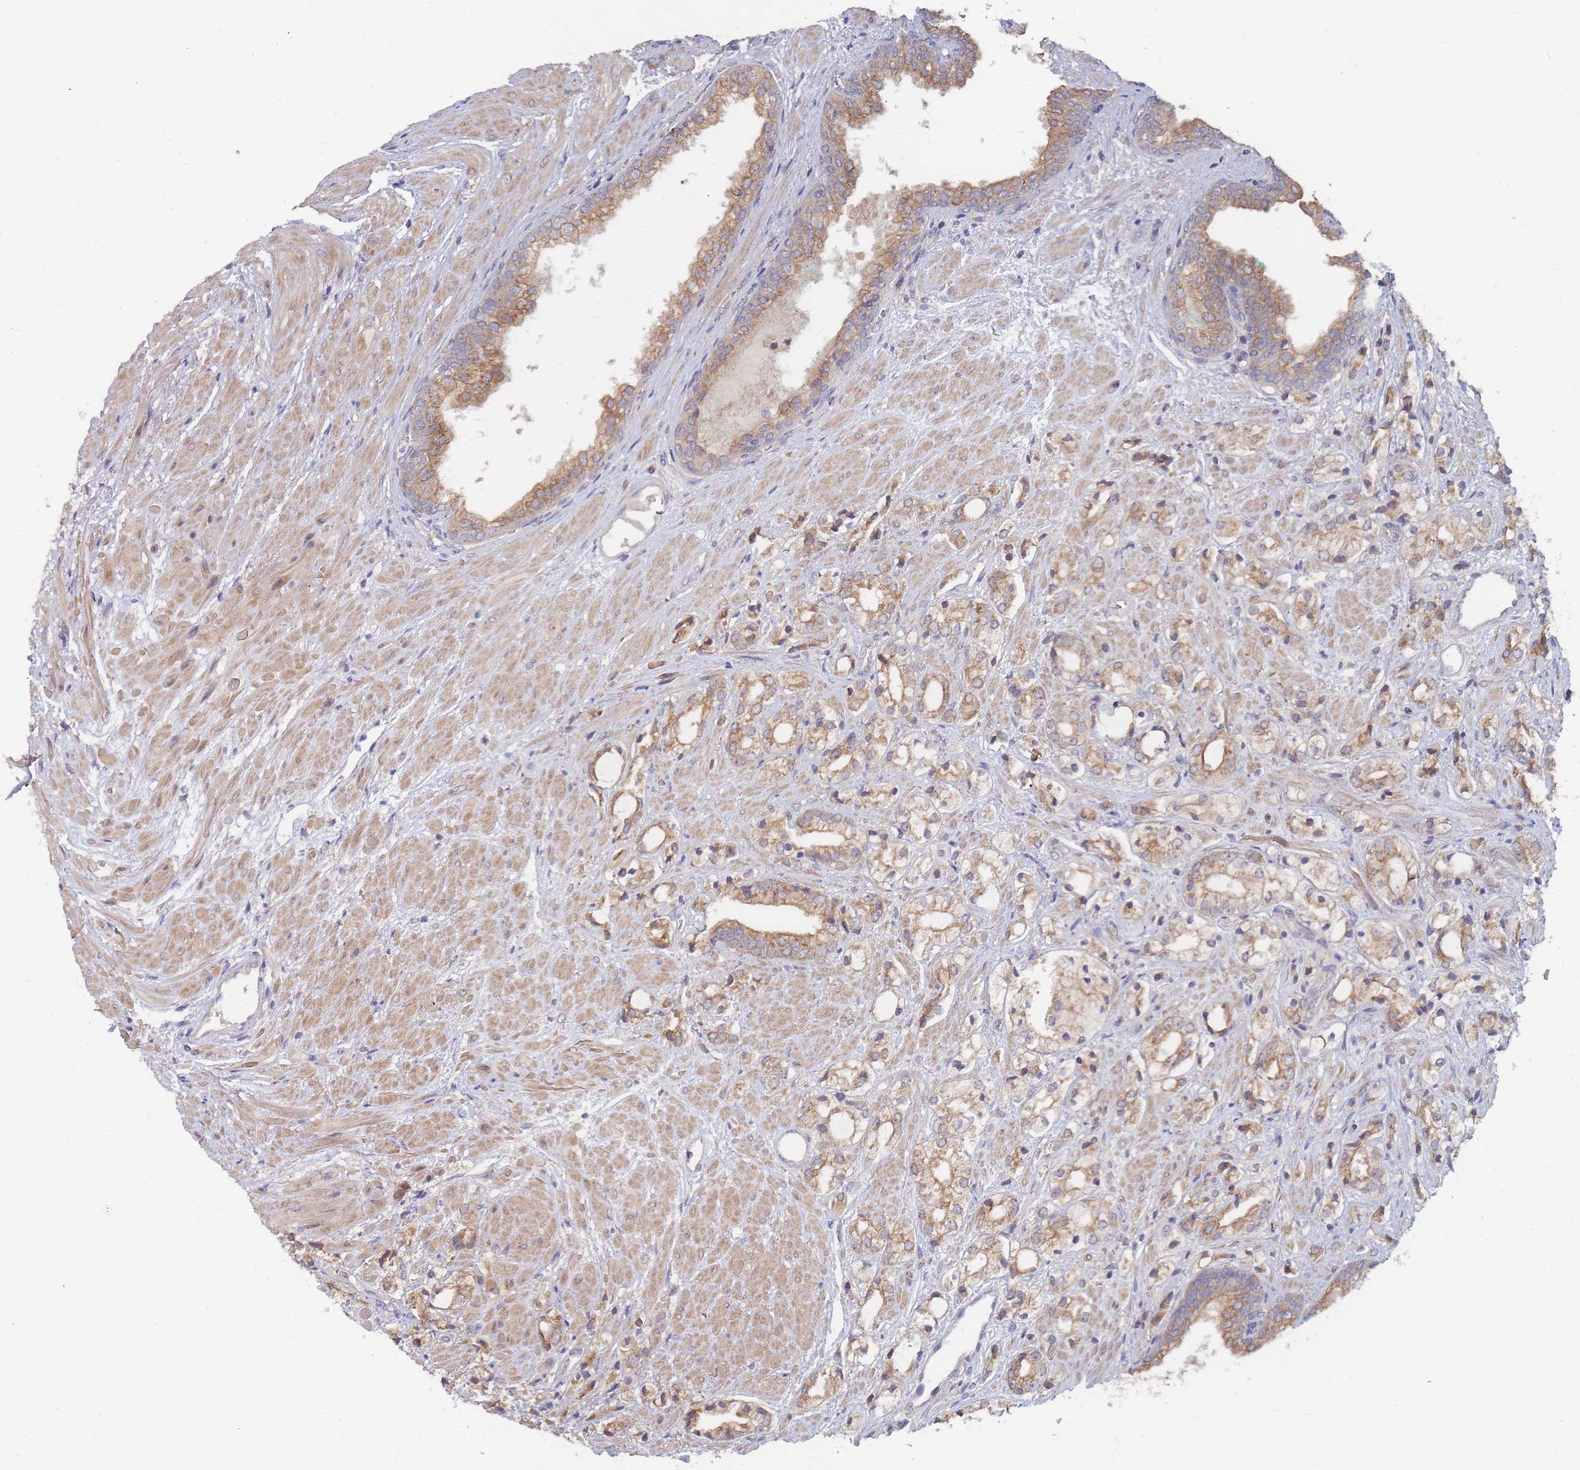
{"staining": {"intensity": "moderate", "quantity": "25%-75%", "location": "cytoplasmic/membranous"}, "tissue": "prostate cancer", "cell_type": "Tumor cells", "image_type": "cancer", "snomed": [{"axis": "morphology", "description": "Adenocarcinoma, High grade"}, {"axis": "topography", "description": "Prostate"}], "caption": "Moderate cytoplasmic/membranous protein expression is identified in about 25%-75% of tumor cells in prostate cancer (adenocarcinoma (high-grade)).", "gene": "SLC35F5", "patient": {"sex": "male", "age": 50}}